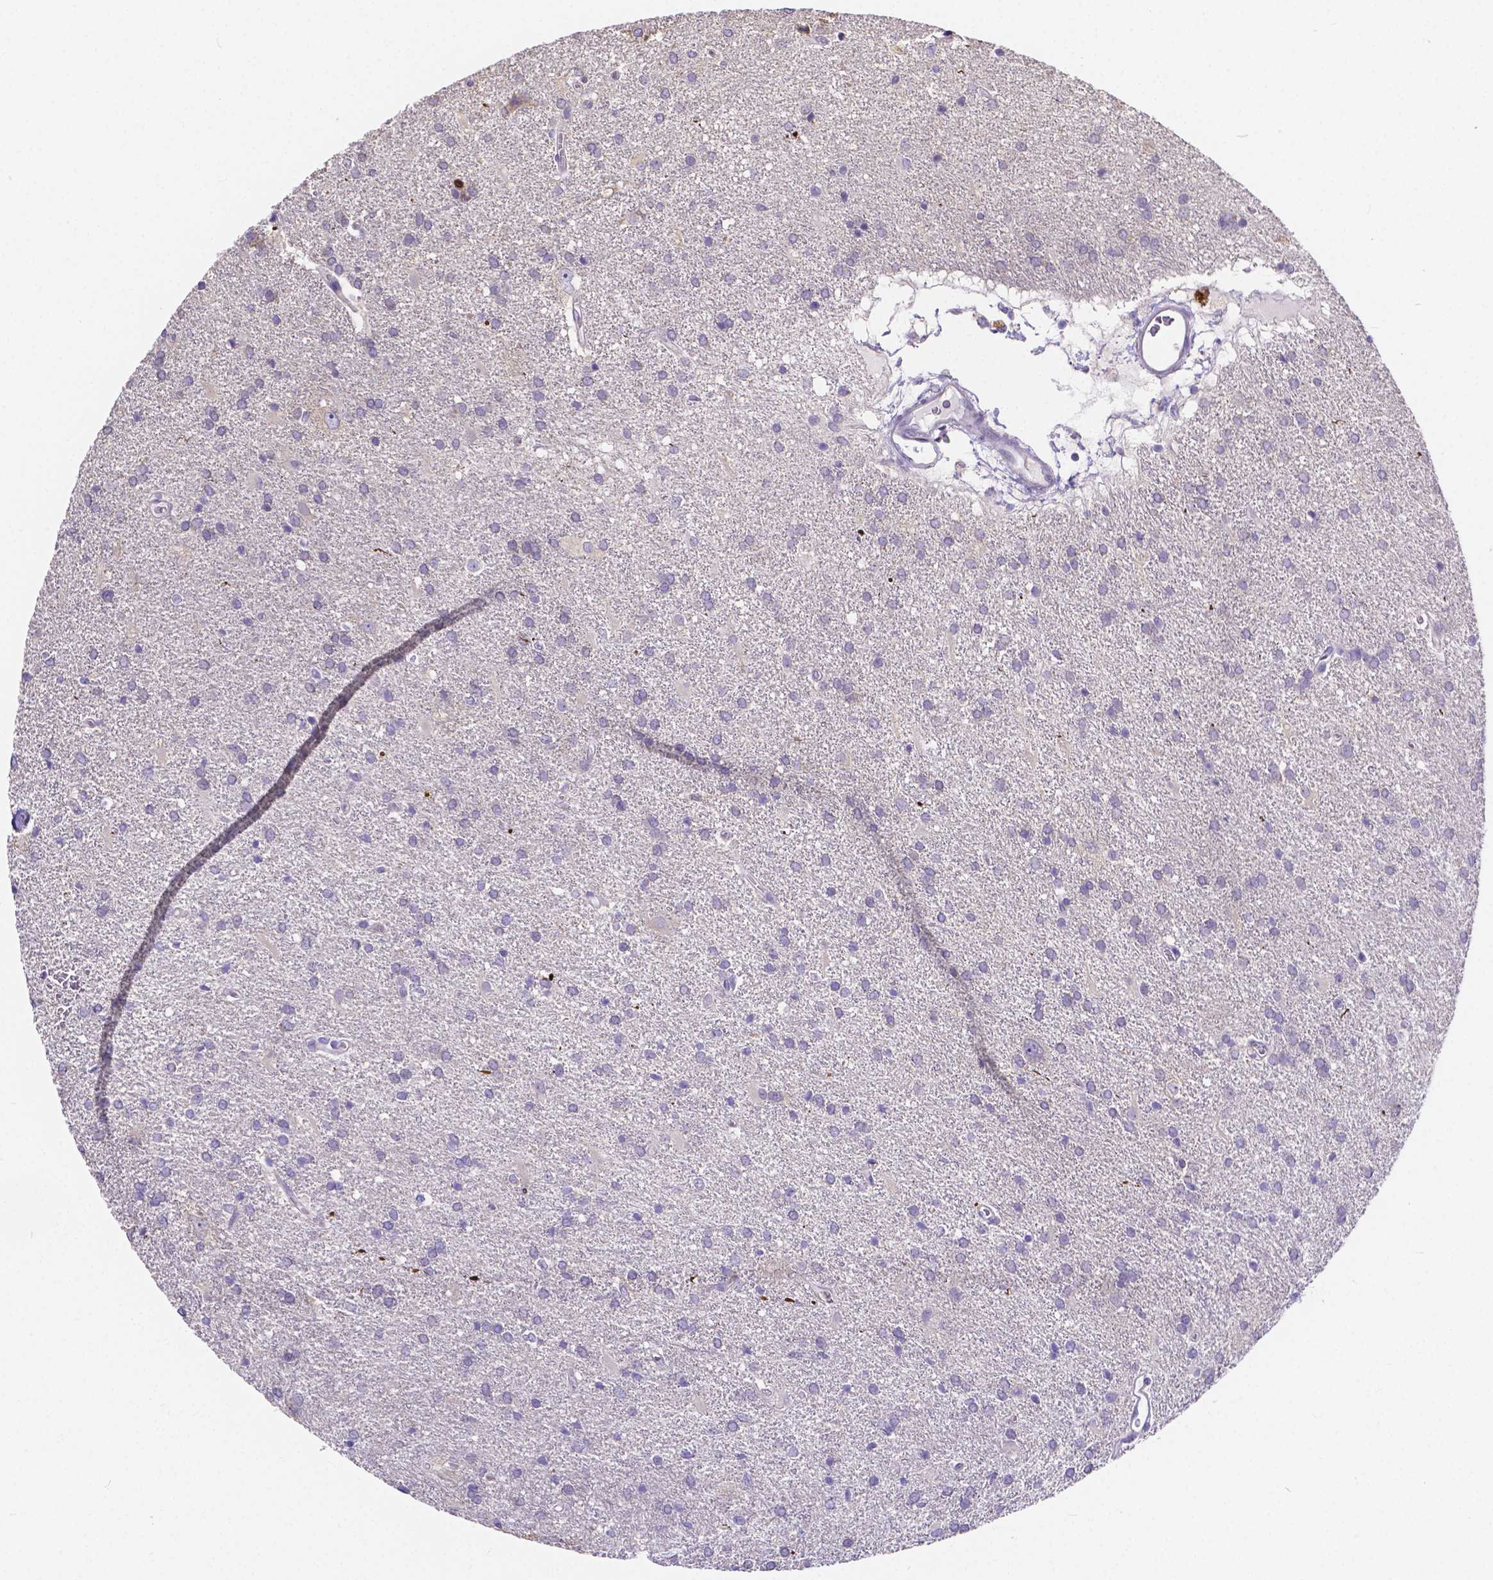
{"staining": {"intensity": "negative", "quantity": "none", "location": "none"}, "tissue": "glioma", "cell_type": "Tumor cells", "image_type": "cancer", "snomed": [{"axis": "morphology", "description": "Glioma, malignant, Low grade"}, {"axis": "topography", "description": "Brain"}], "caption": "Image shows no significant protein expression in tumor cells of glioma.", "gene": "ATP6V1D", "patient": {"sex": "male", "age": 66}}